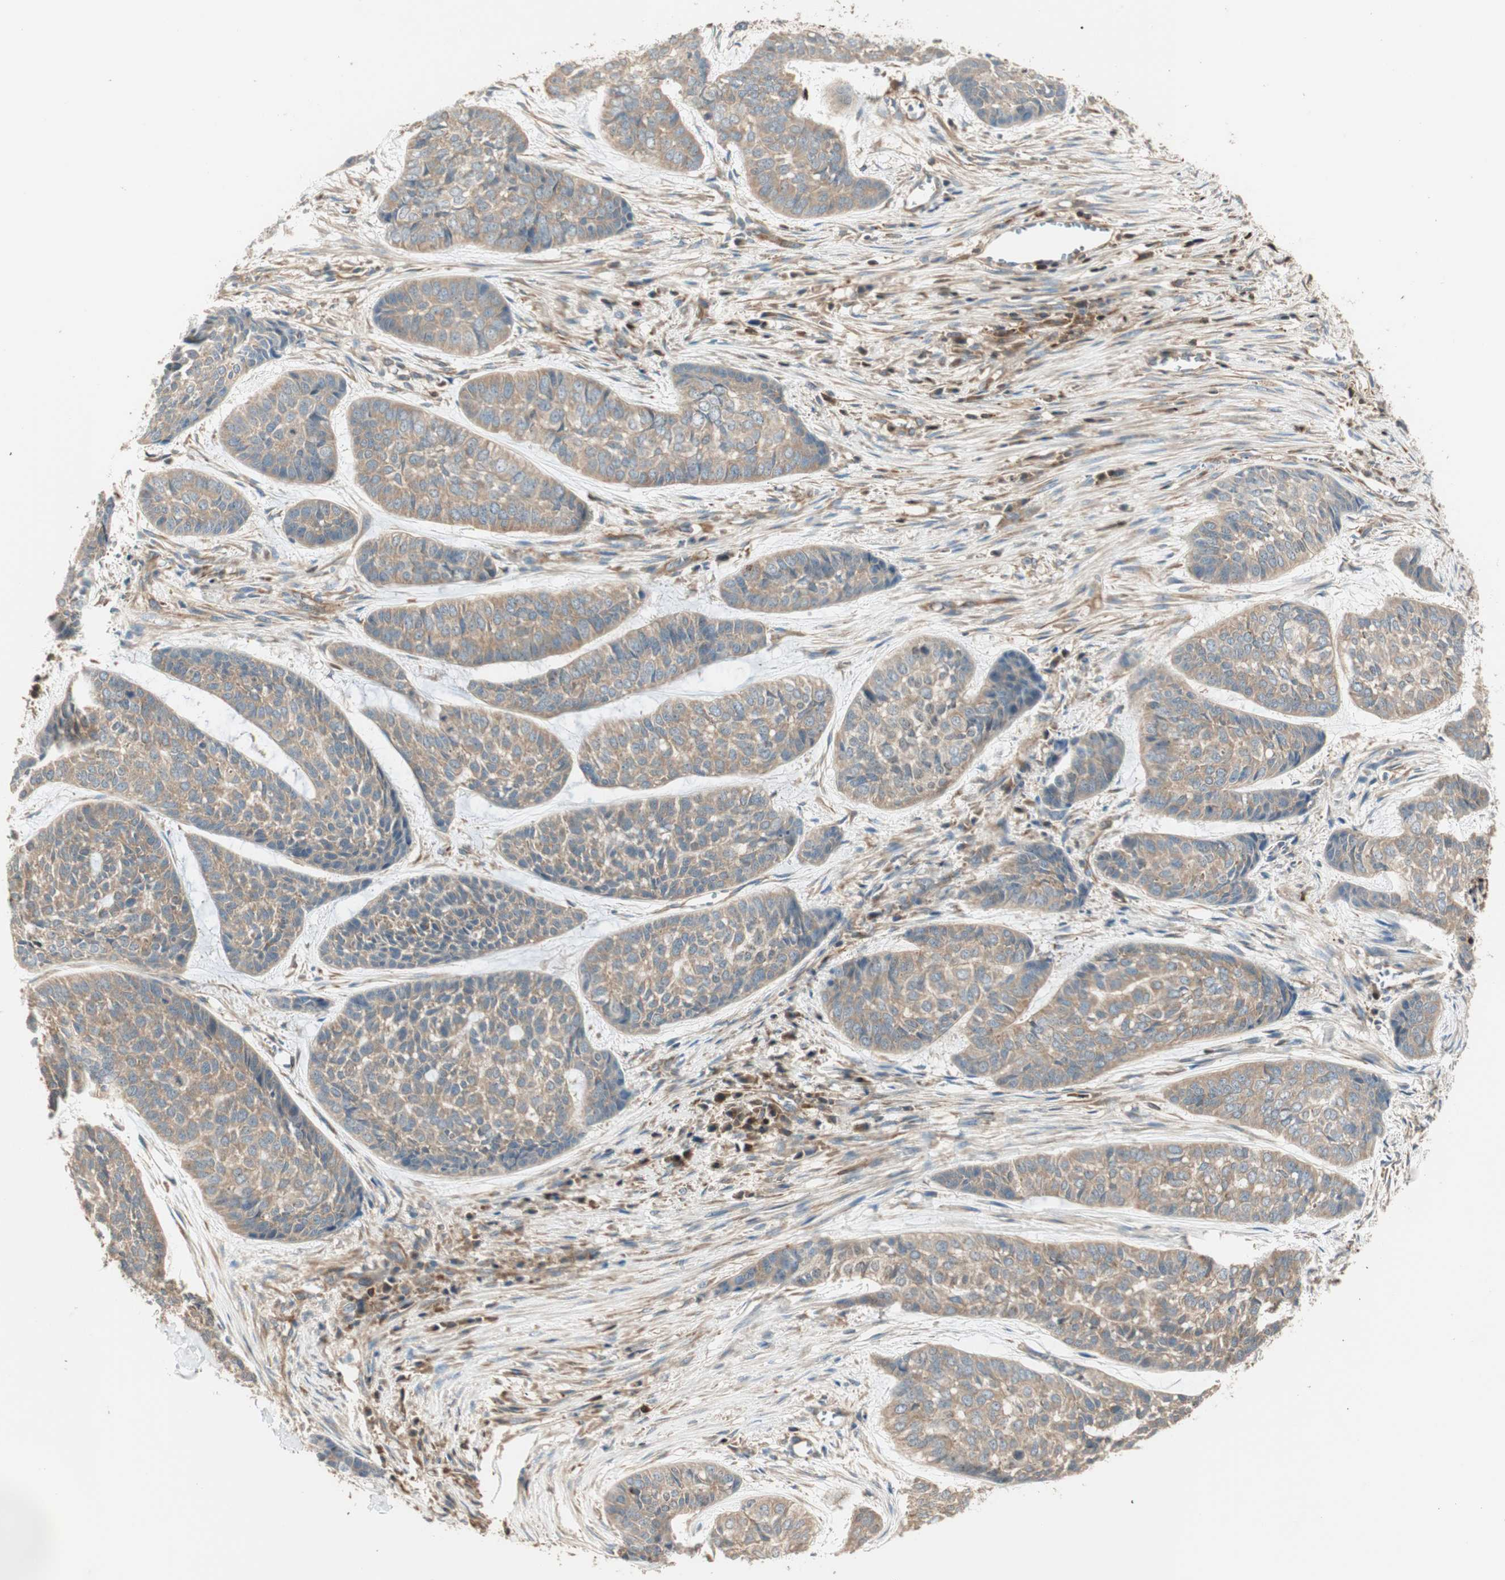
{"staining": {"intensity": "weak", "quantity": ">75%", "location": "cytoplasmic/membranous"}, "tissue": "skin cancer", "cell_type": "Tumor cells", "image_type": "cancer", "snomed": [{"axis": "morphology", "description": "Basal cell carcinoma"}, {"axis": "topography", "description": "Skin"}], "caption": "Skin cancer (basal cell carcinoma) was stained to show a protein in brown. There is low levels of weak cytoplasmic/membranous staining in approximately >75% of tumor cells.", "gene": "CRLF3", "patient": {"sex": "female", "age": 64}}